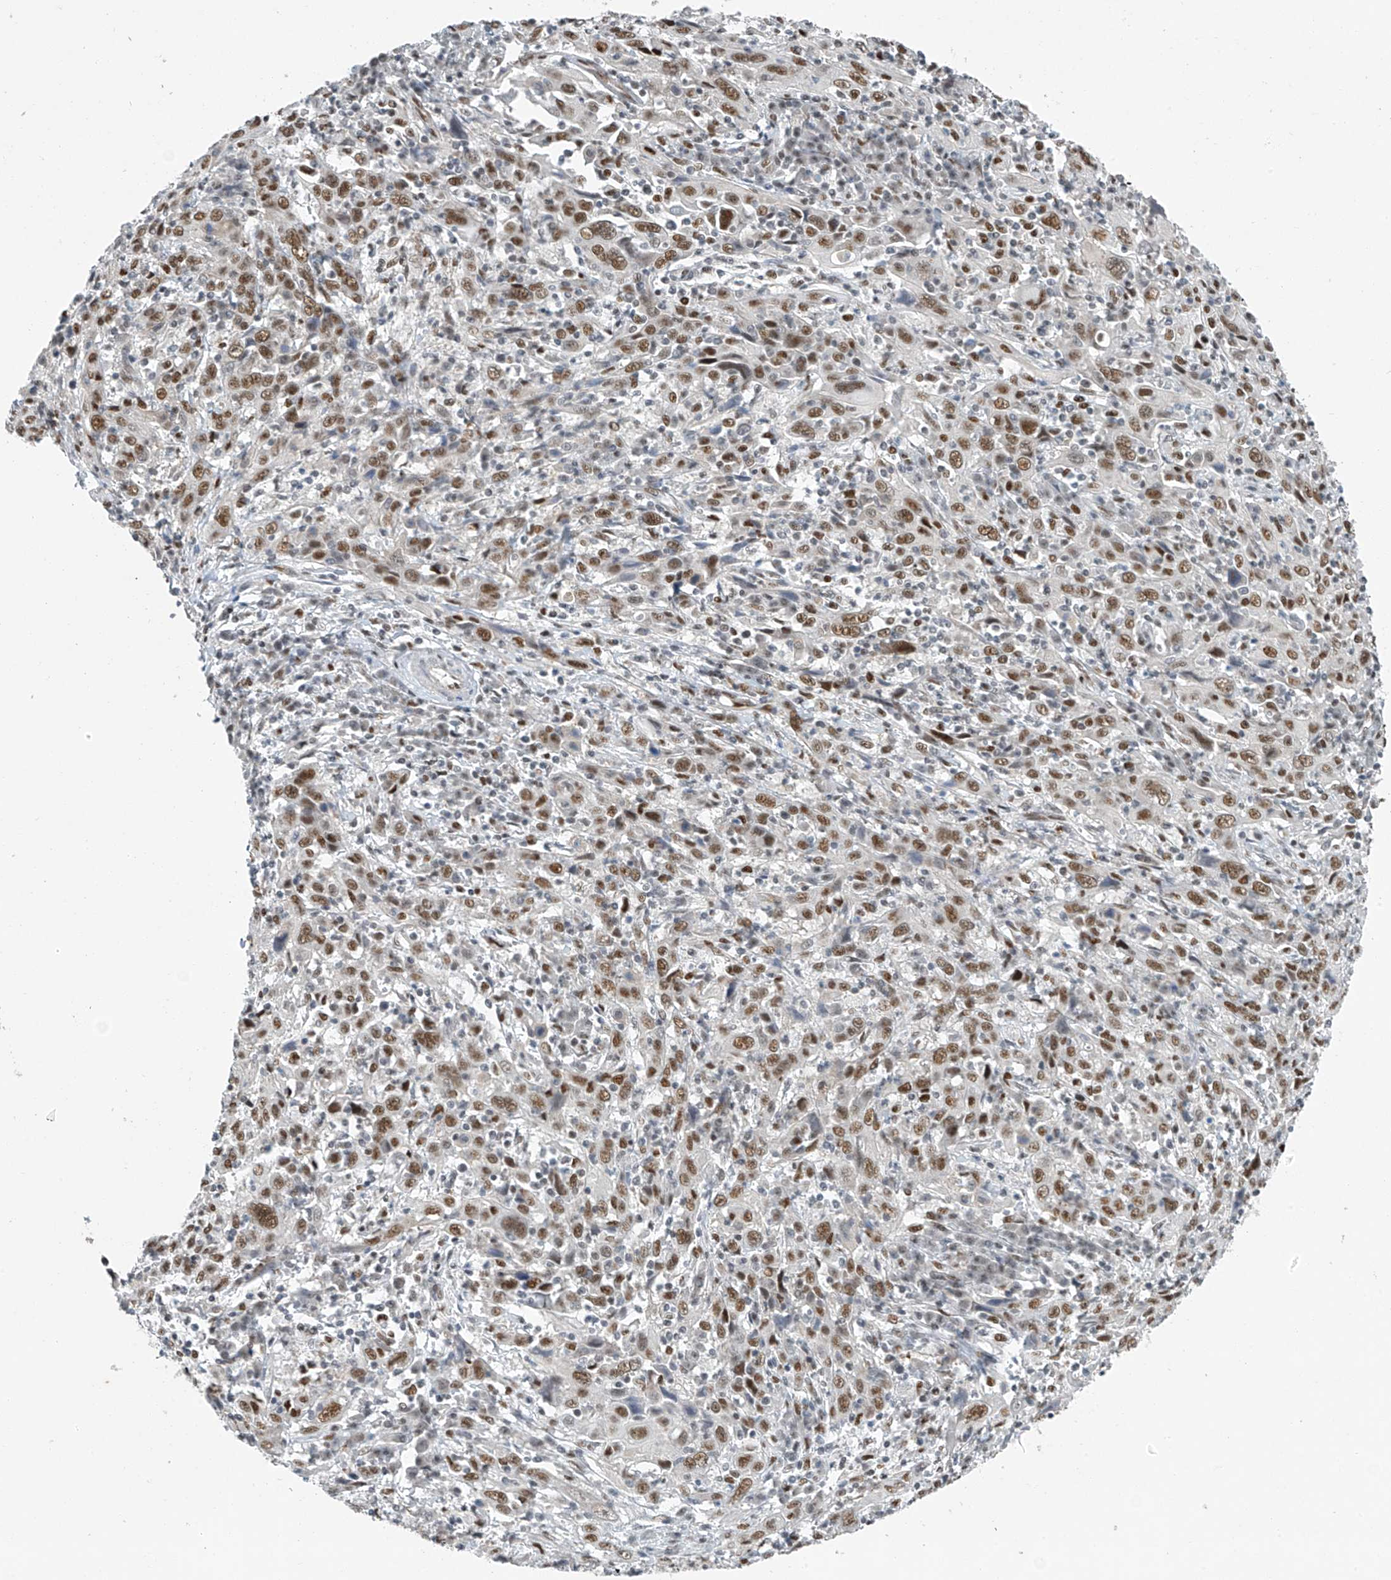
{"staining": {"intensity": "moderate", "quantity": ">75%", "location": "nuclear"}, "tissue": "cervical cancer", "cell_type": "Tumor cells", "image_type": "cancer", "snomed": [{"axis": "morphology", "description": "Squamous cell carcinoma, NOS"}, {"axis": "topography", "description": "Cervix"}], "caption": "The image demonstrates a brown stain indicating the presence of a protein in the nuclear of tumor cells in cervical cancer (squamous cell carcinoma).", "gene": "TAF8", "patient": {"sex": "female", "age": 46}}